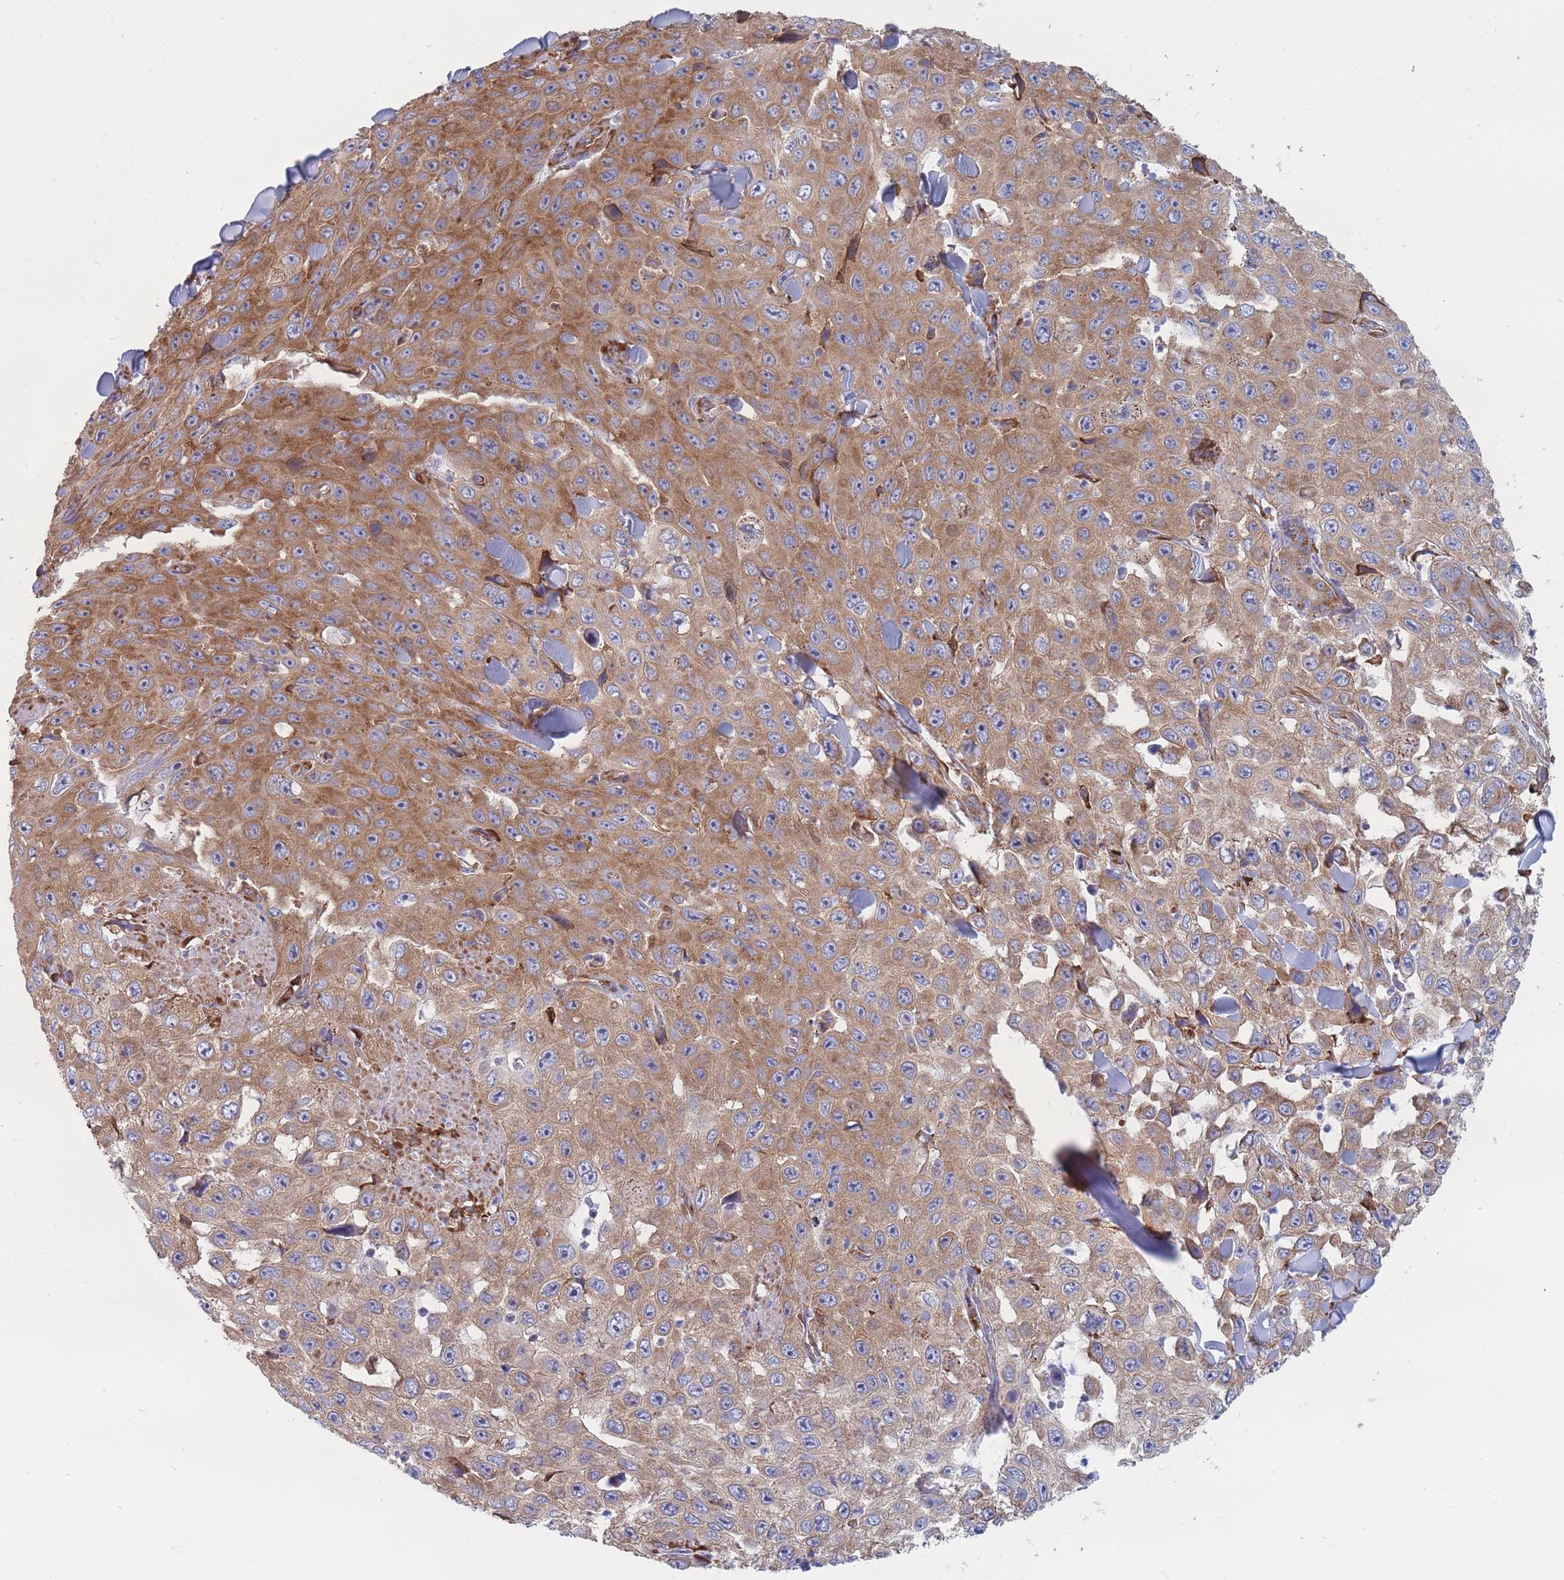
{"staining": {"intensity": "moderate", "quantity": ">75%", "location": "cytoplasmic/membranous"}, "tissue": "skin cancer", "cell_type": "Tumor cells", "image_type": "cancer", "snomed": [{"axis": "morphology", "description": "Squamous cell carcinoma, NOS"}, {"axis": "topography", "description": "Skin"}], "caption": "Protein expression analysis of human squamous cell carcinoma (skin) reveals moderate cytoplasmic/membranous positivity in approximately >75% of tumor cells.", "gene": "RPL8", "patient": {"sex": "male", "age": 82}}